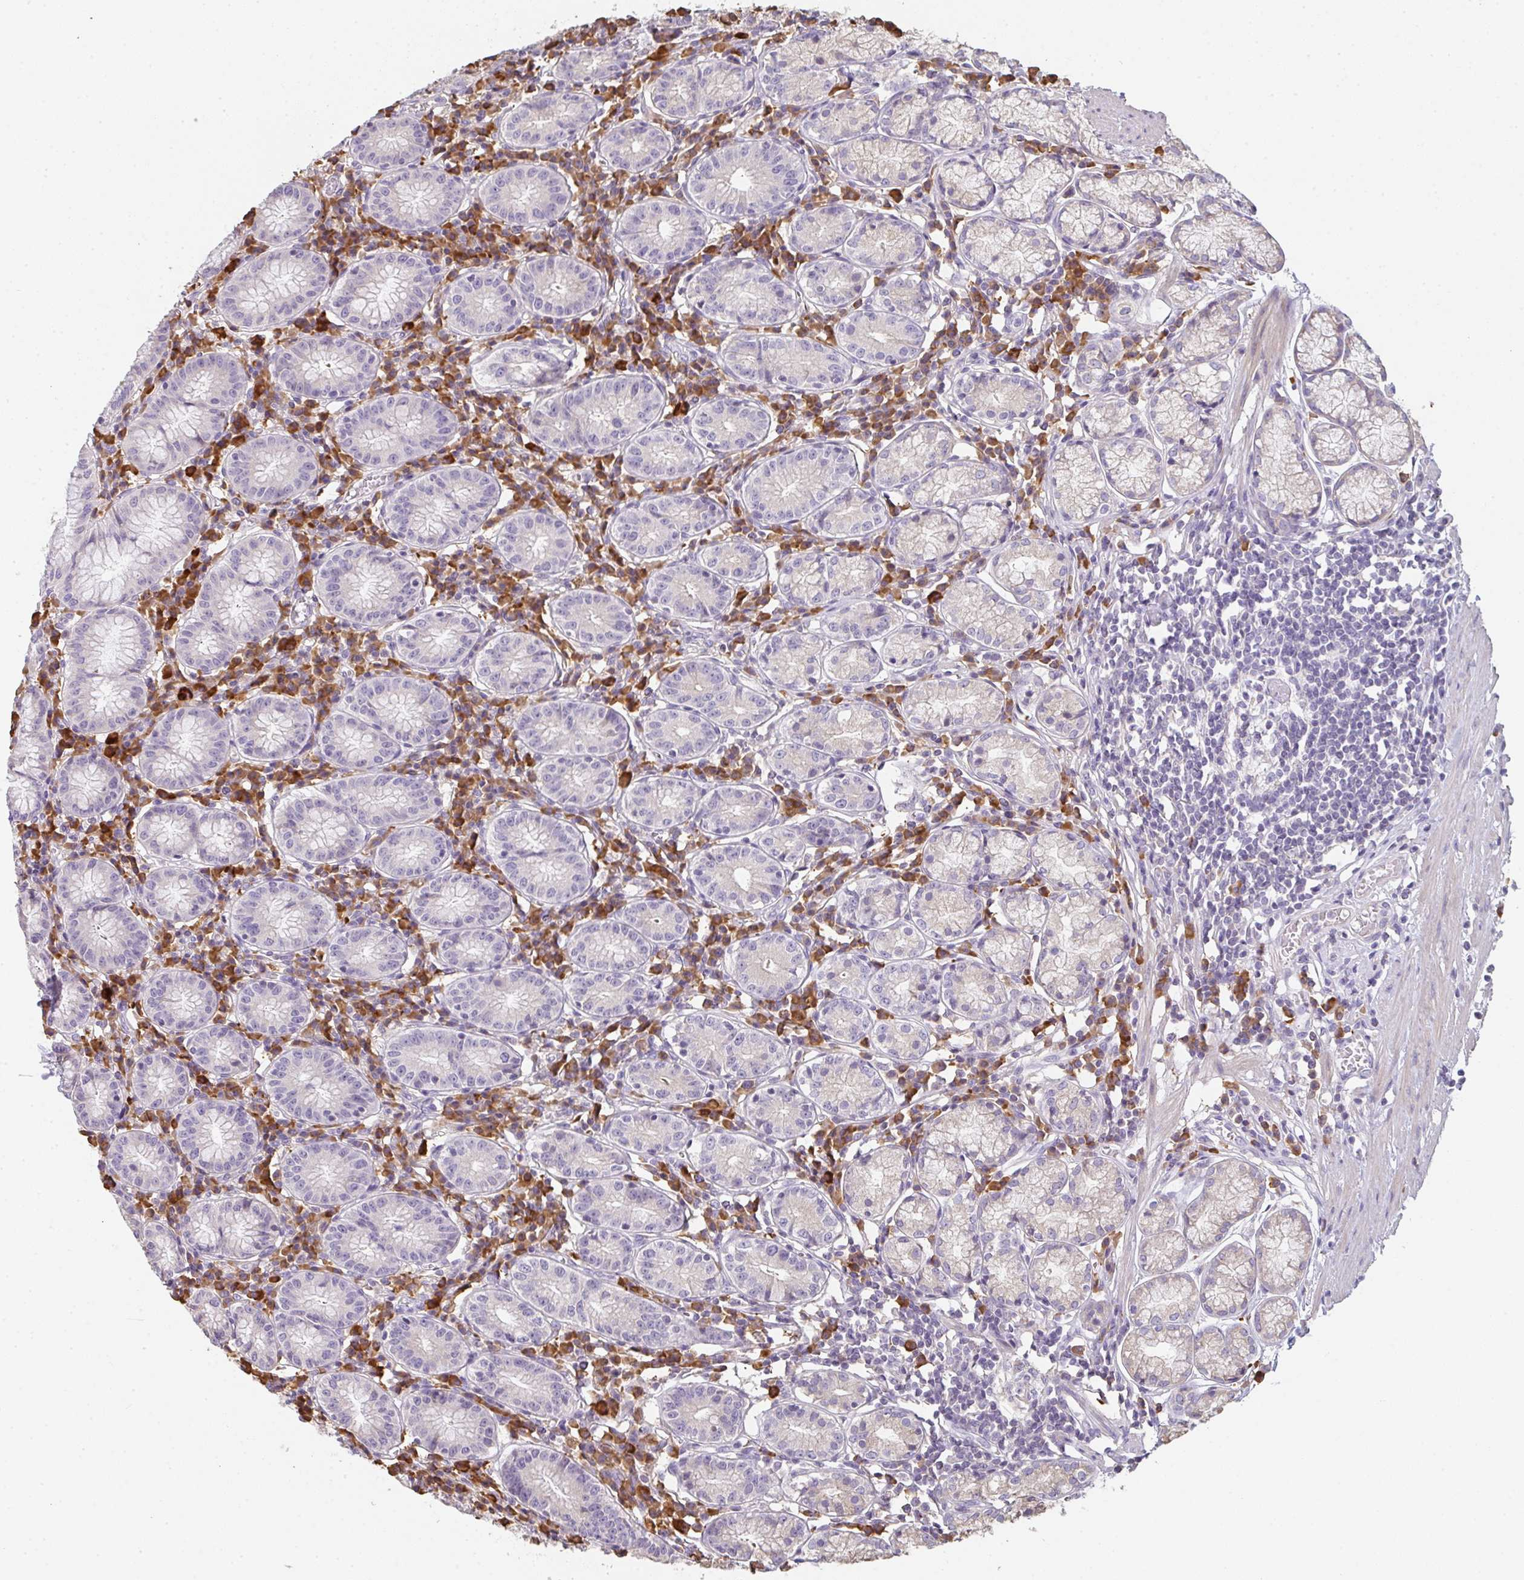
{"staining": {"intensity": "weak", "quantity": "<25%", "location": "cytoplasmic/membranous"}, "tissue": "stomach", "cell_type": "Glandular cells", "image_type": "normal", "snomed": [{"axis": "morphology", "description": "Normal tissue, NOS"}, {"axis": "topography", "description": "Stomach"}], "caption": "The image reveals no significant positivity in glandular cells of stomach.", "gene": "ZNF215", "patient": {"sex": "male", "age": 55}}